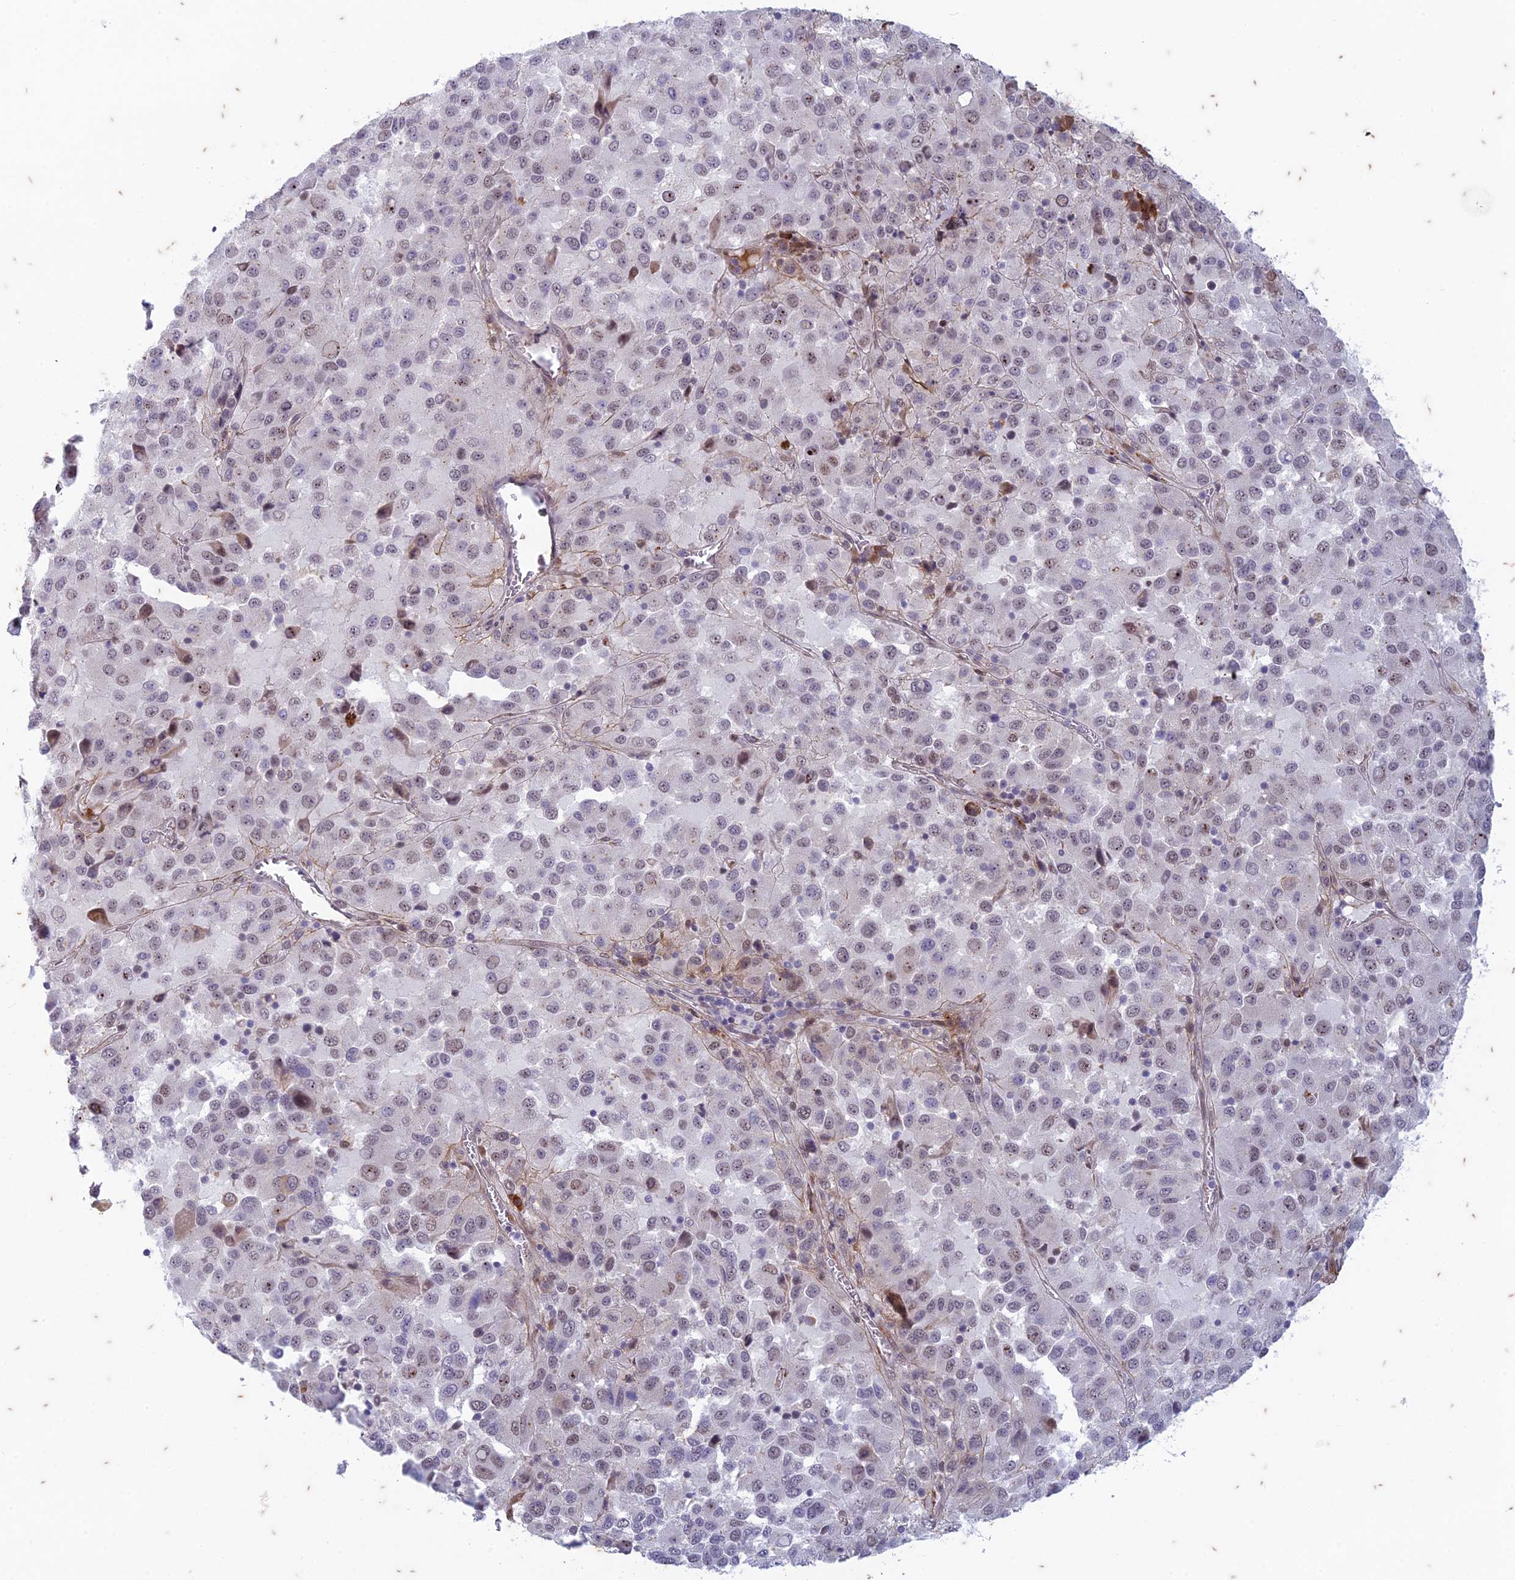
{"staining": {"intensity": "weak", "quantity": "25%-75%", "location": "nuclear"}, "tissue": "melanoma", "cell_type": "Tumor cells", "image_type": "cancer", "snomed": [{"axis": "morphology", "description": "Malignant melanoma, Metastatic site"}, {"axis": "topography", "description": "Lung"}], "caption": "The immunohistochemical stain shows weak nuclear expression in tumor cells of melanoma tissue. (brown staining indicates protein expression, while blue staining denotes nuclei).", "gene": "PABPN1L", "patient": {"sex": "male", "age": 64}}